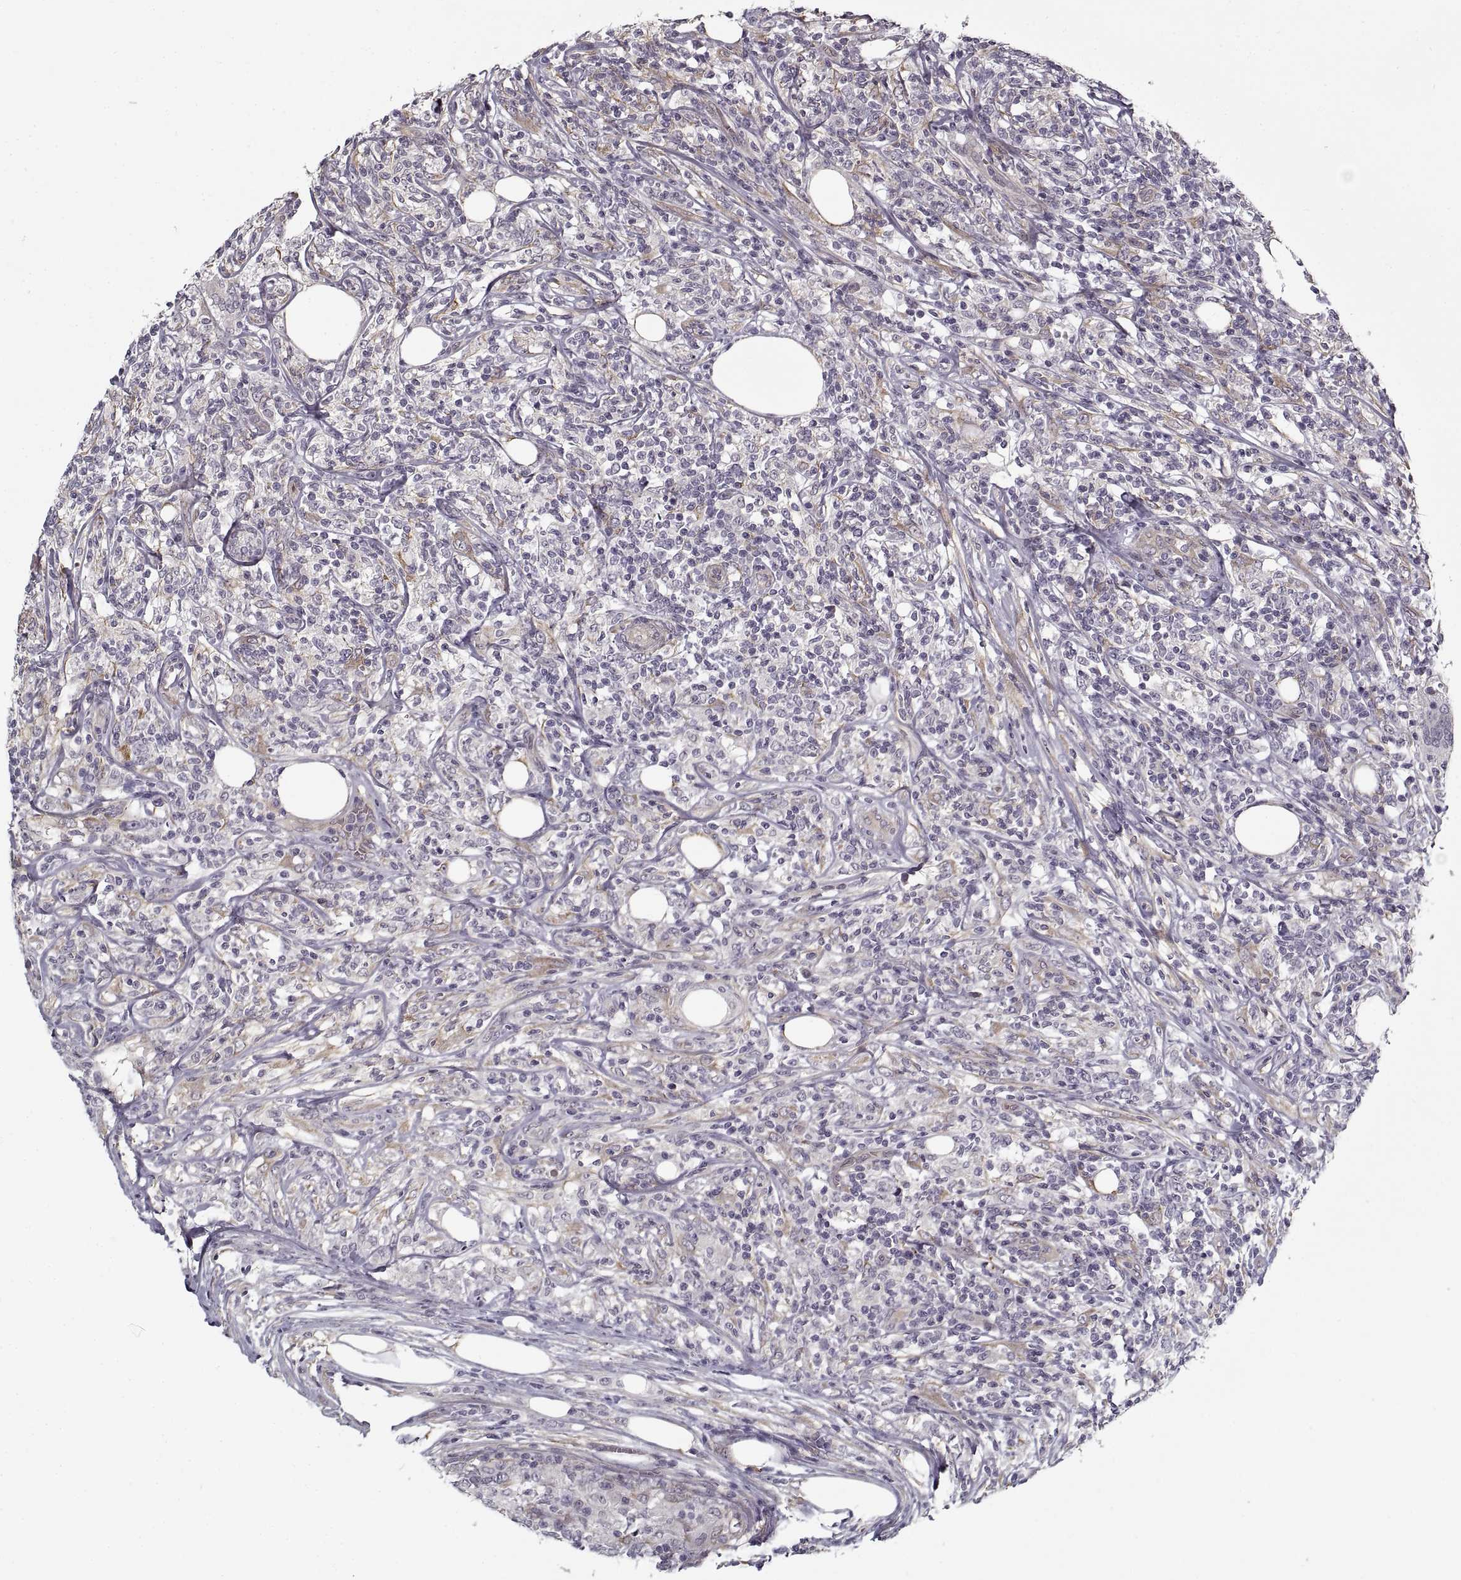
{"staining": {"intensity": "negative", "quantity": "none", "location": "none"}, "tissue": "lymphoma", "cell_type": "Tumor cells", "image_type": "cancer", "snomed": [{"axis": "morphology", "description": "Malignant lymphoma, non-Hodgkin's type, High grade"}, {"axis": "topography", "description": "Lymph node"}], "caption": "This is an IHC image of high-grade malignant lymphoma, non-Hodgkin's type. There is no expression in tumor cells.", "gene": "LAMB2", "patient": {"sex": "female", "age": 84}}